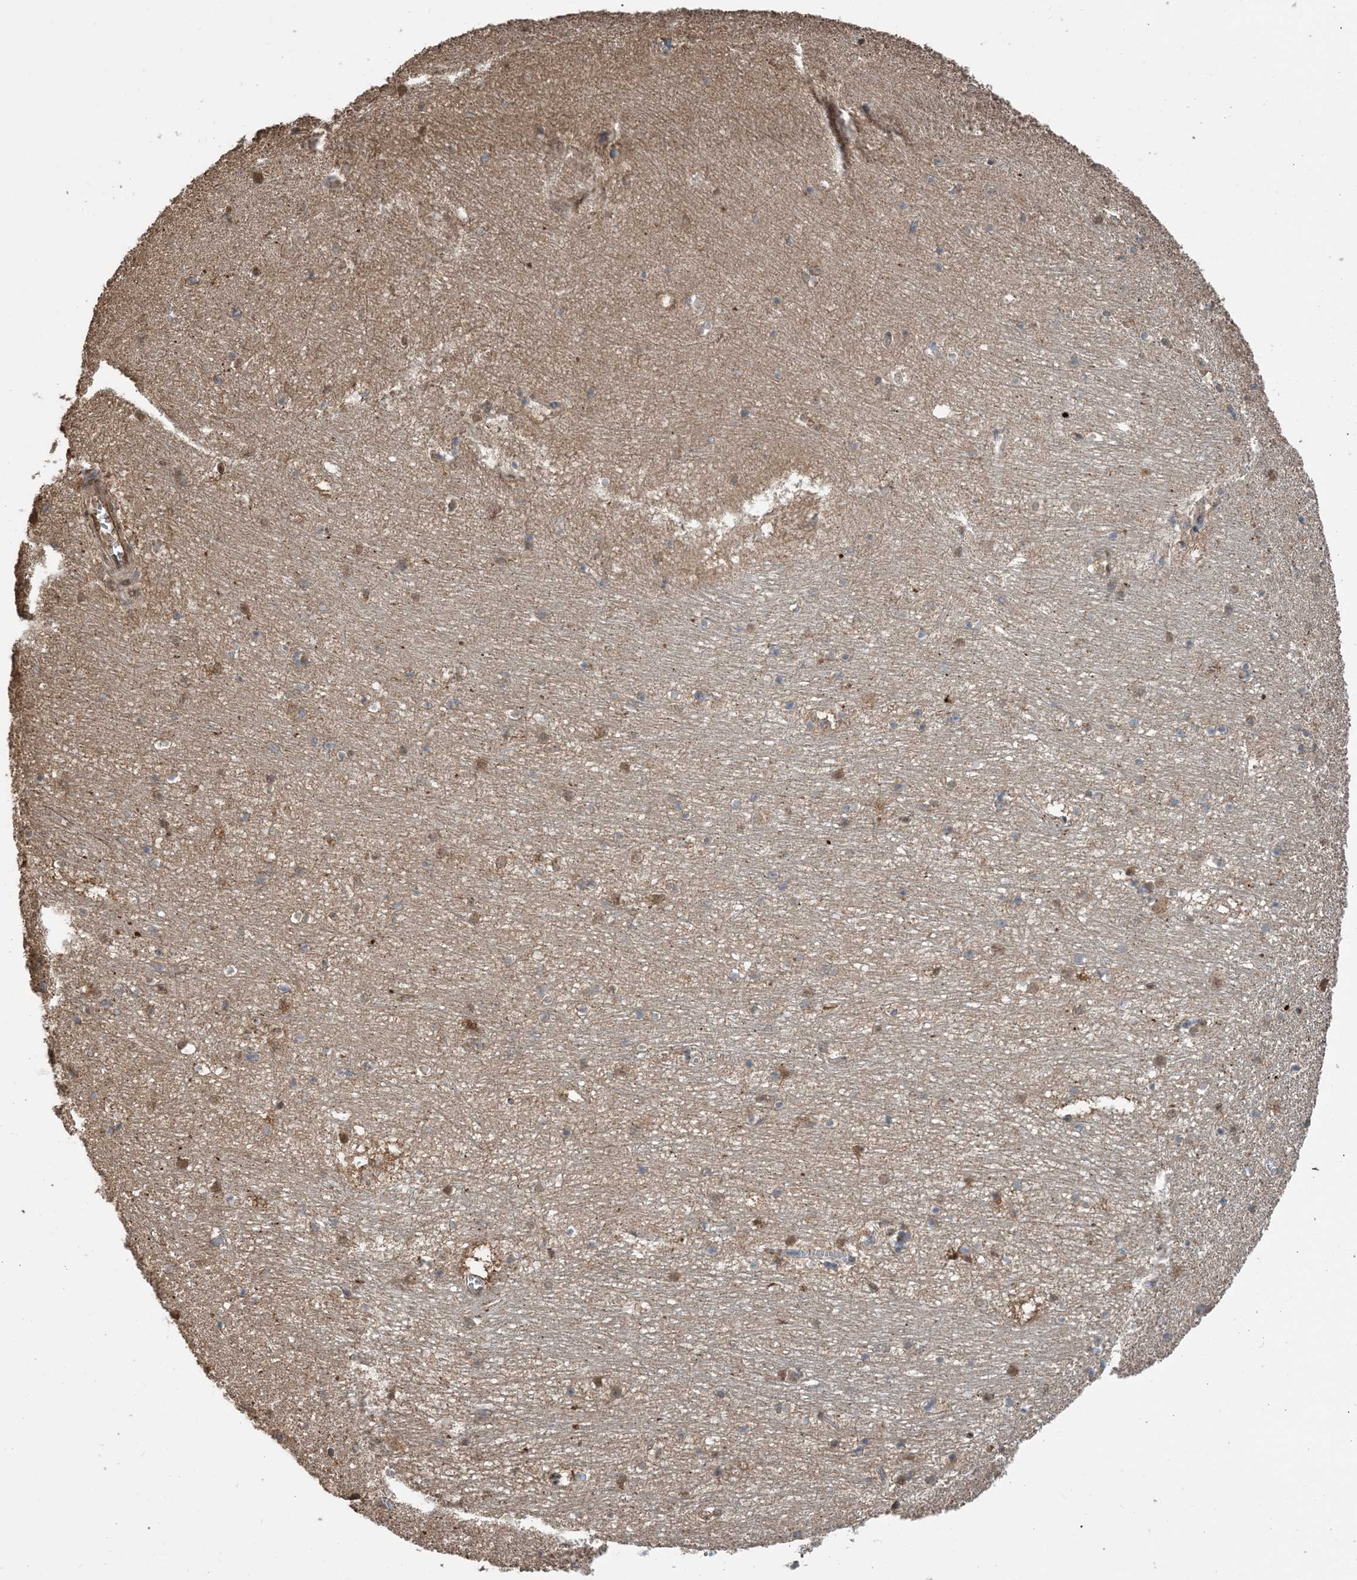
{"staining": {"intensity": "moderate", "quantity": "<25%", "location": "cytoplasmic/membranous,nuclear"}, "tissue": "hippocampus", "cell_type": "Glial cells", "image_type": "normal", "snomed": [{"axis": "morphology", "description": "Normal tissue, NOS"}, {"axis": "topography", "description": "Hippocampus"}], "caption": "Approximately <25% of glial cells in unremarkable hippocampus exhibit moderate cytoplasmic/membranous,nuclear protein staining as visualized by brown immunohistochemical staining.", "gene": "HSPA1A", "patient": {"sex": "female", "age": 64}}